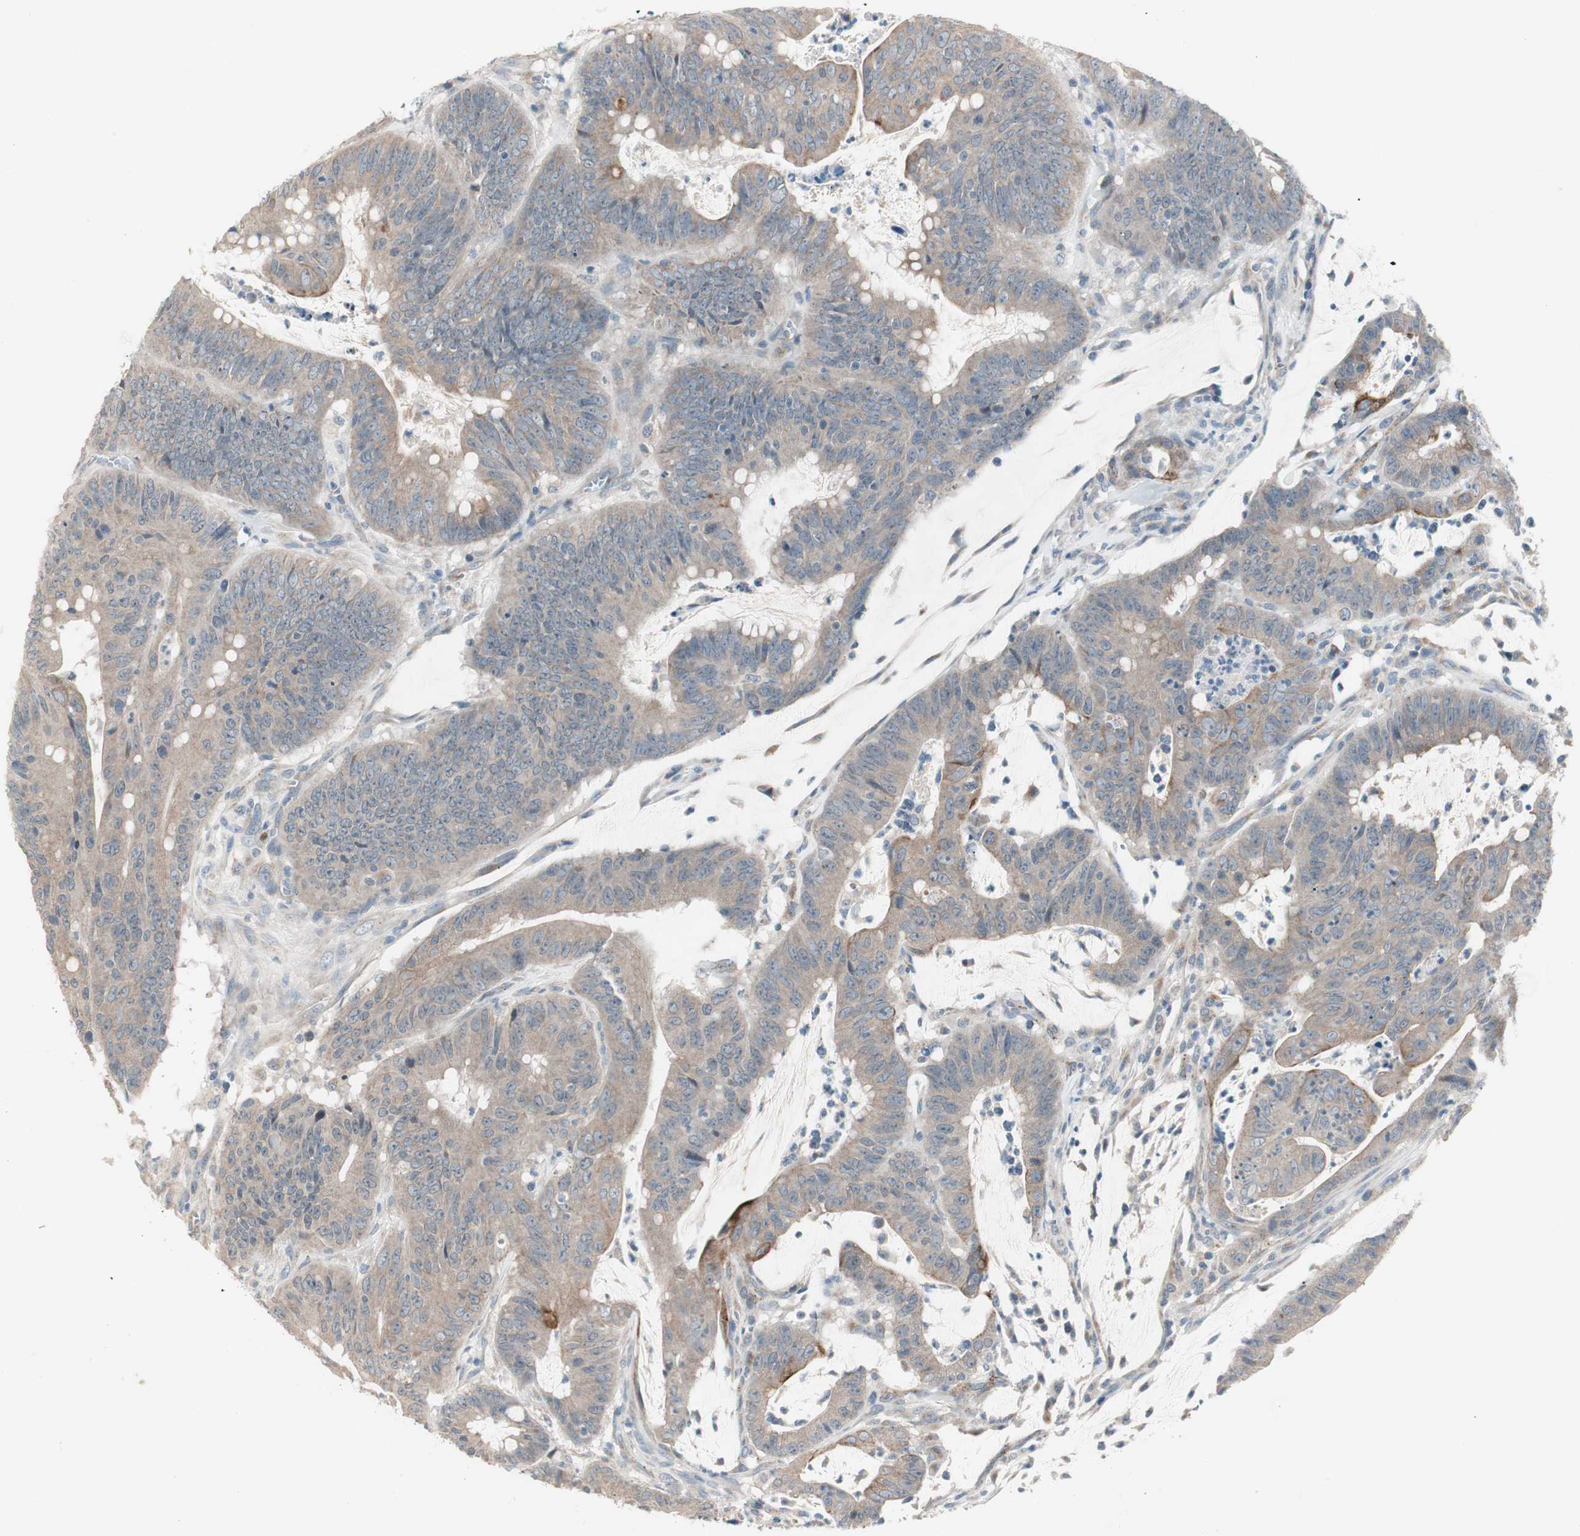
{"staining": {"intensity": "weak", "quantity": "25%-75%", "location": "cytoplasmic/membranous"}, "tissue": "colorectal cancer", "cell_type": "Tumor cells", "image_type": "cancer", "snomed": [{"axis": "morphology", "description": "Adenocarcinoma, NOS"}, {"axis": "topography", "description": "Colon"}], "caption": "A low amount of weak cytoplasmic/membranous staining is identified in about 25%-75% of tumor cells in colorectal cancer tissue.", "gene": "FGFR4", "patient": {"sex": "male", "age": 45}}